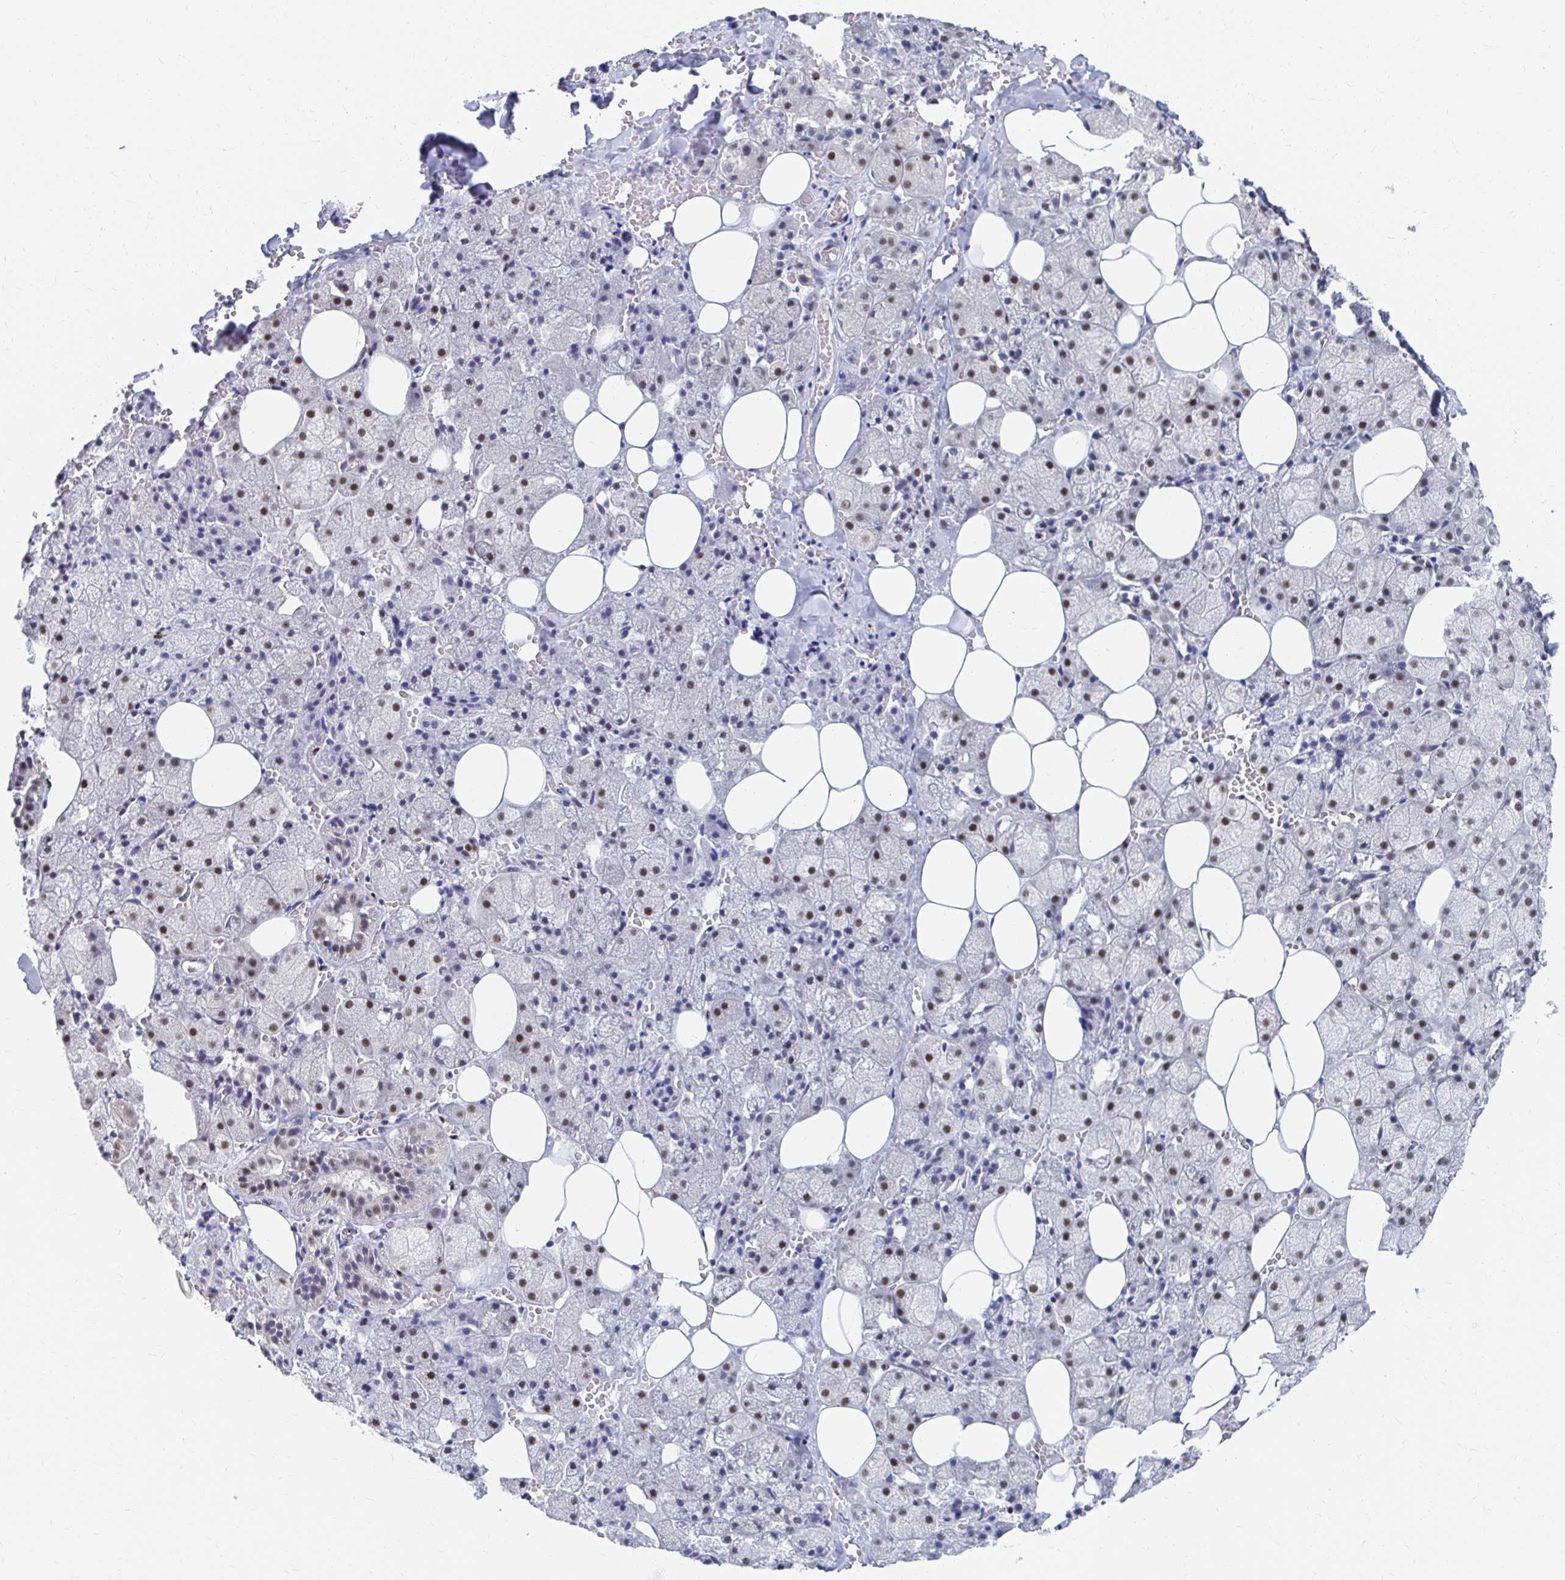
{"staining": {"intensity": "moderate", "quantity": "<25%", "location": "nuclear"}, "tissue": "salivary gland", "cell_type": "Glandular cells", "image_type": "normal", "snomed": [{"axis": "morphology", "description": "Normal tissue, NOS"}, {"axis": "topography", "description": "Salivary gland"}, {"axis": "topography", "description": "Peripheral nerve tissue"}], "caption": "Normal salivary gland exhibits moderate nuclear expression in approximately <25% of glandular cells, visualized by immunohistochemistry.", "gene": "CLIC3", "patient": {"sex": "male", "age": 38}}